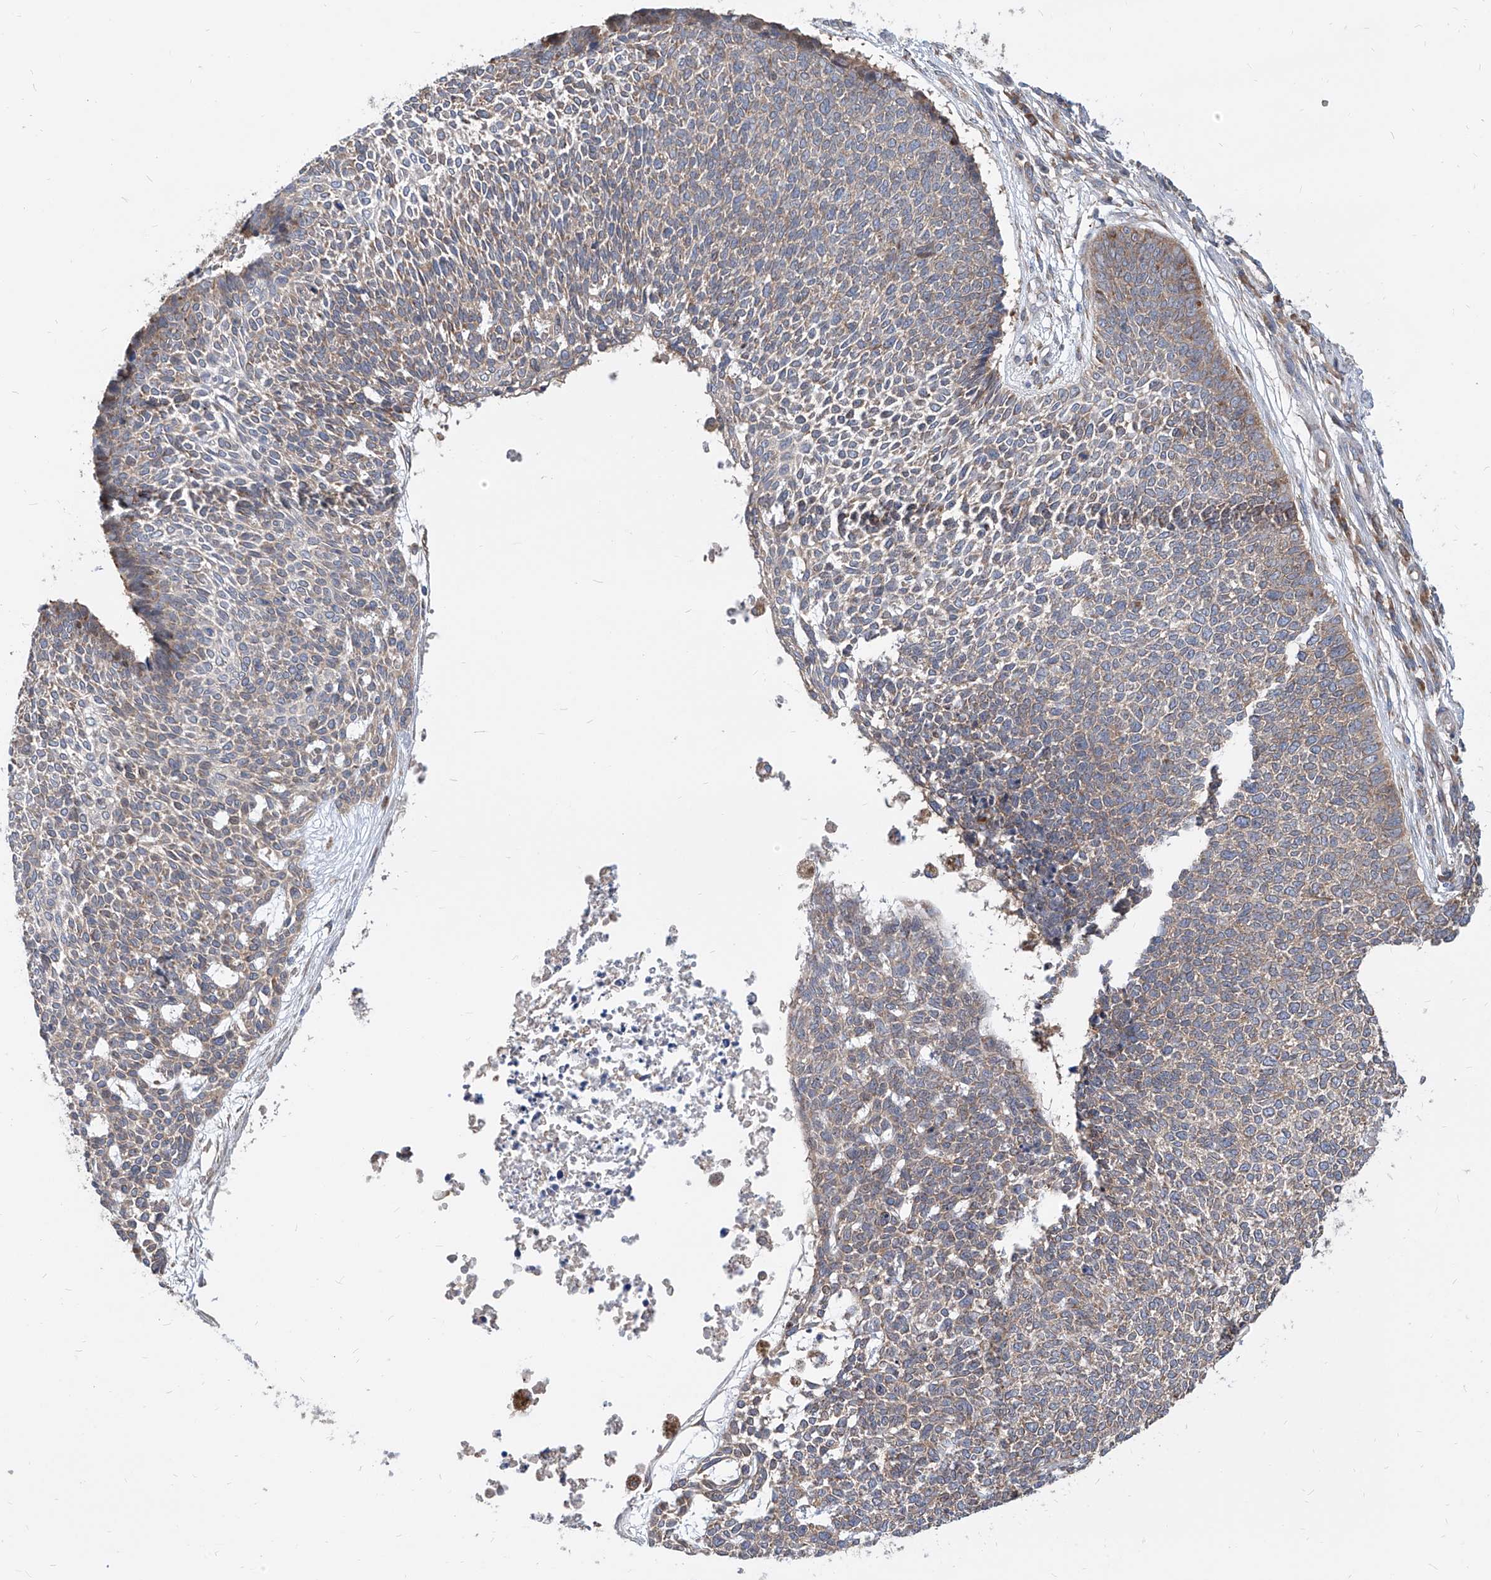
{"staining": {"intensity": "moderate", "quantity": "25%-75%", "location": "cytoplasmic/membranous"}, "tissue": "skin cancer", "cell_type": "Tumor cells", "image_type": "cancer", "snomed": [{"axis": "morphology", "description": "Basal cell carcinoma"}, {"axis": "topography", "description": "Skin"}], "caption": "This photomicrograph reveals basal cell carcinoma (skin) stained with immunohistochemistry (IHC) to label a protein in brown. The cytoplasmic/membranous of tumor cells show moderate positivity for the protein. Nuclei are counter-stained blue.", "gene": "FAM83B", "patient": {"sex": "female", "age": 84}}